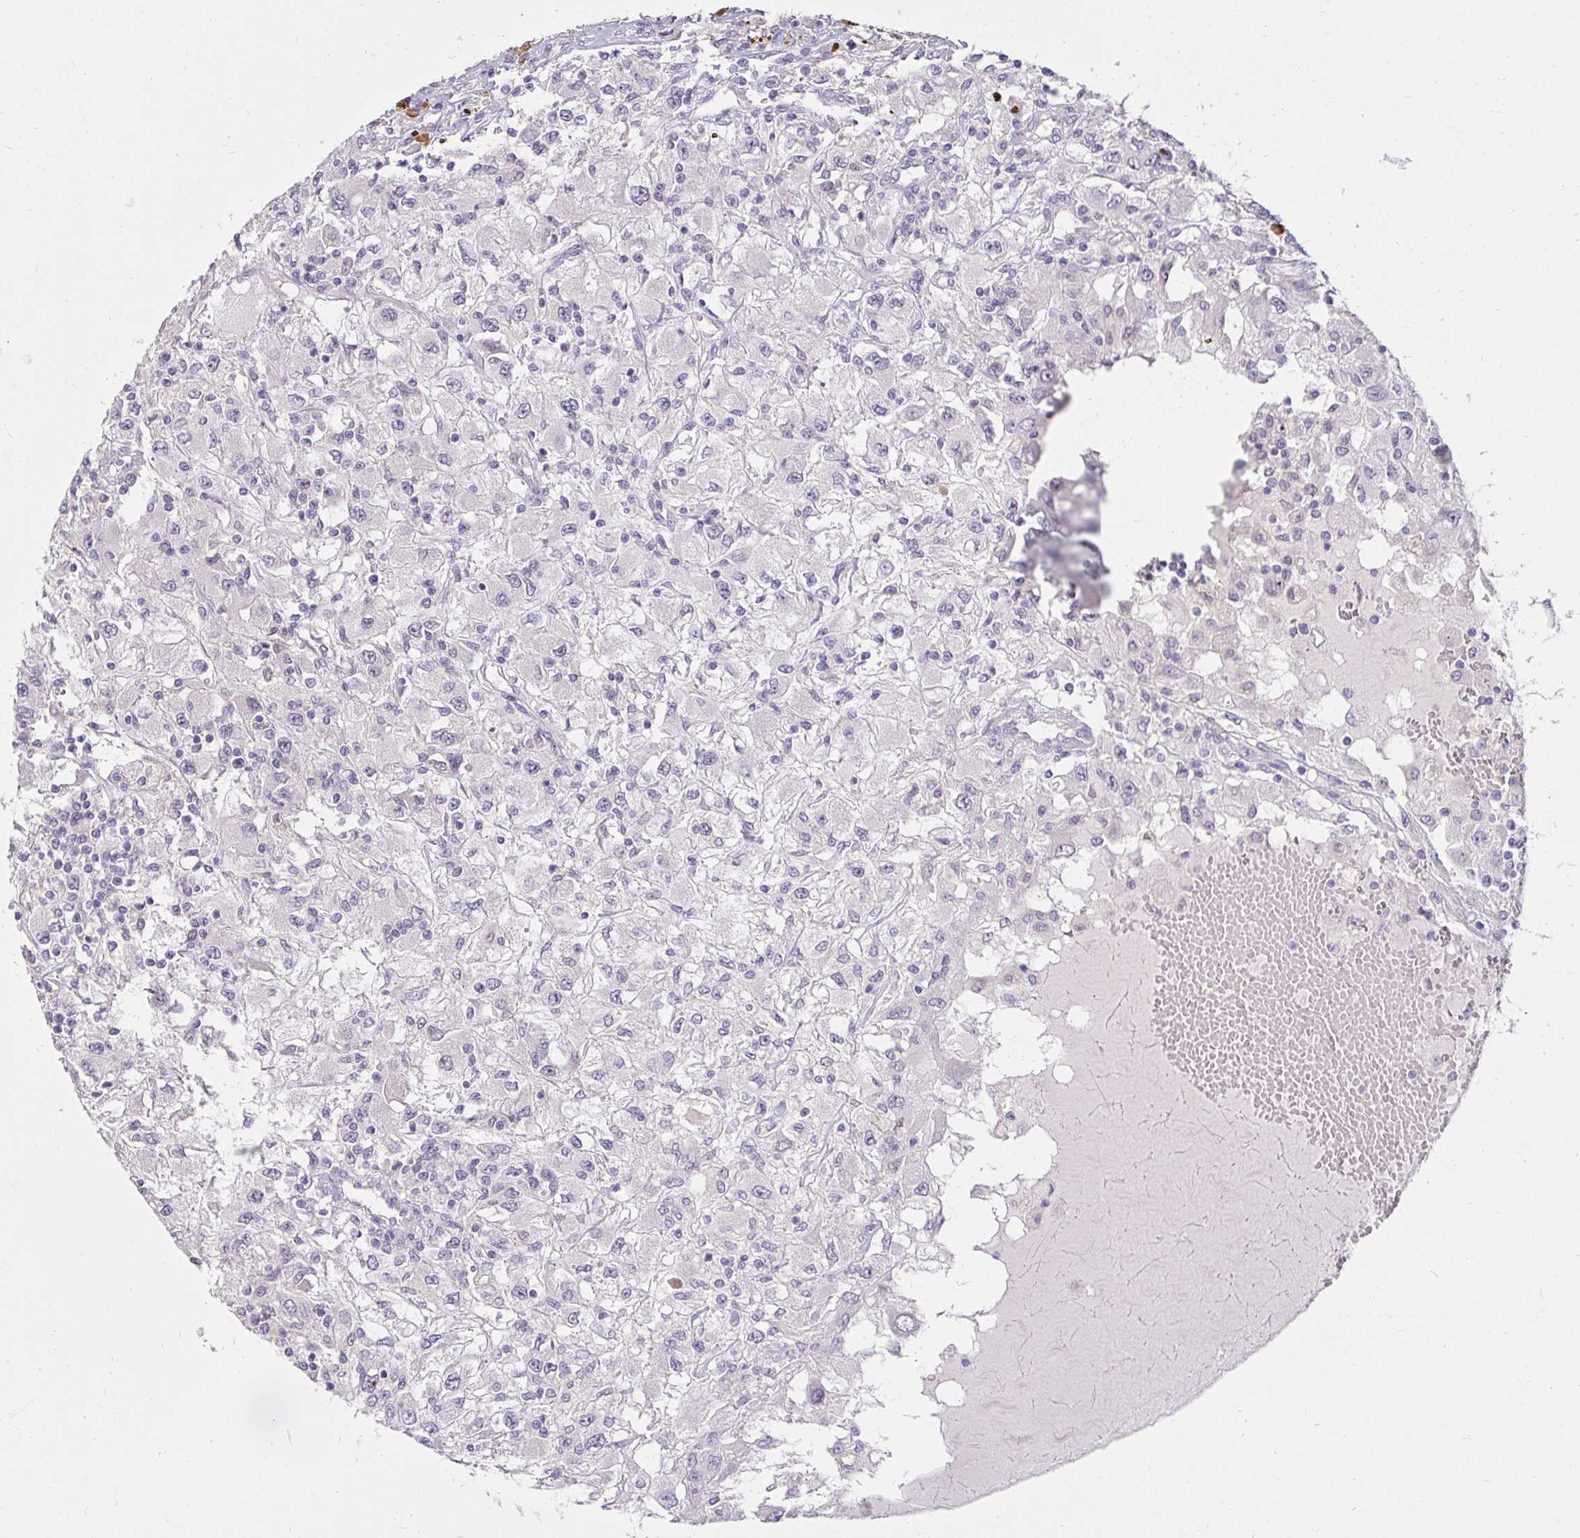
{"staining": {"intensity": "negative", "quantity": "none", "location": "none"}, "tissue": "renal cancer", "cell_type": "Tumor cells", "image_type": "cancer", "snomed": [{"axis": "morphology", "description": "Adenocarcinoma, NOS"}, {"axis": "topography", "description": "Kidney"}], "caption": "A photomicrograph of adenocarcinoma (renal) stained for a protein demonstrates no brown staining in tumor cells.", "gene": "DDN", "patient": {"sex": "female", "age": 67}}